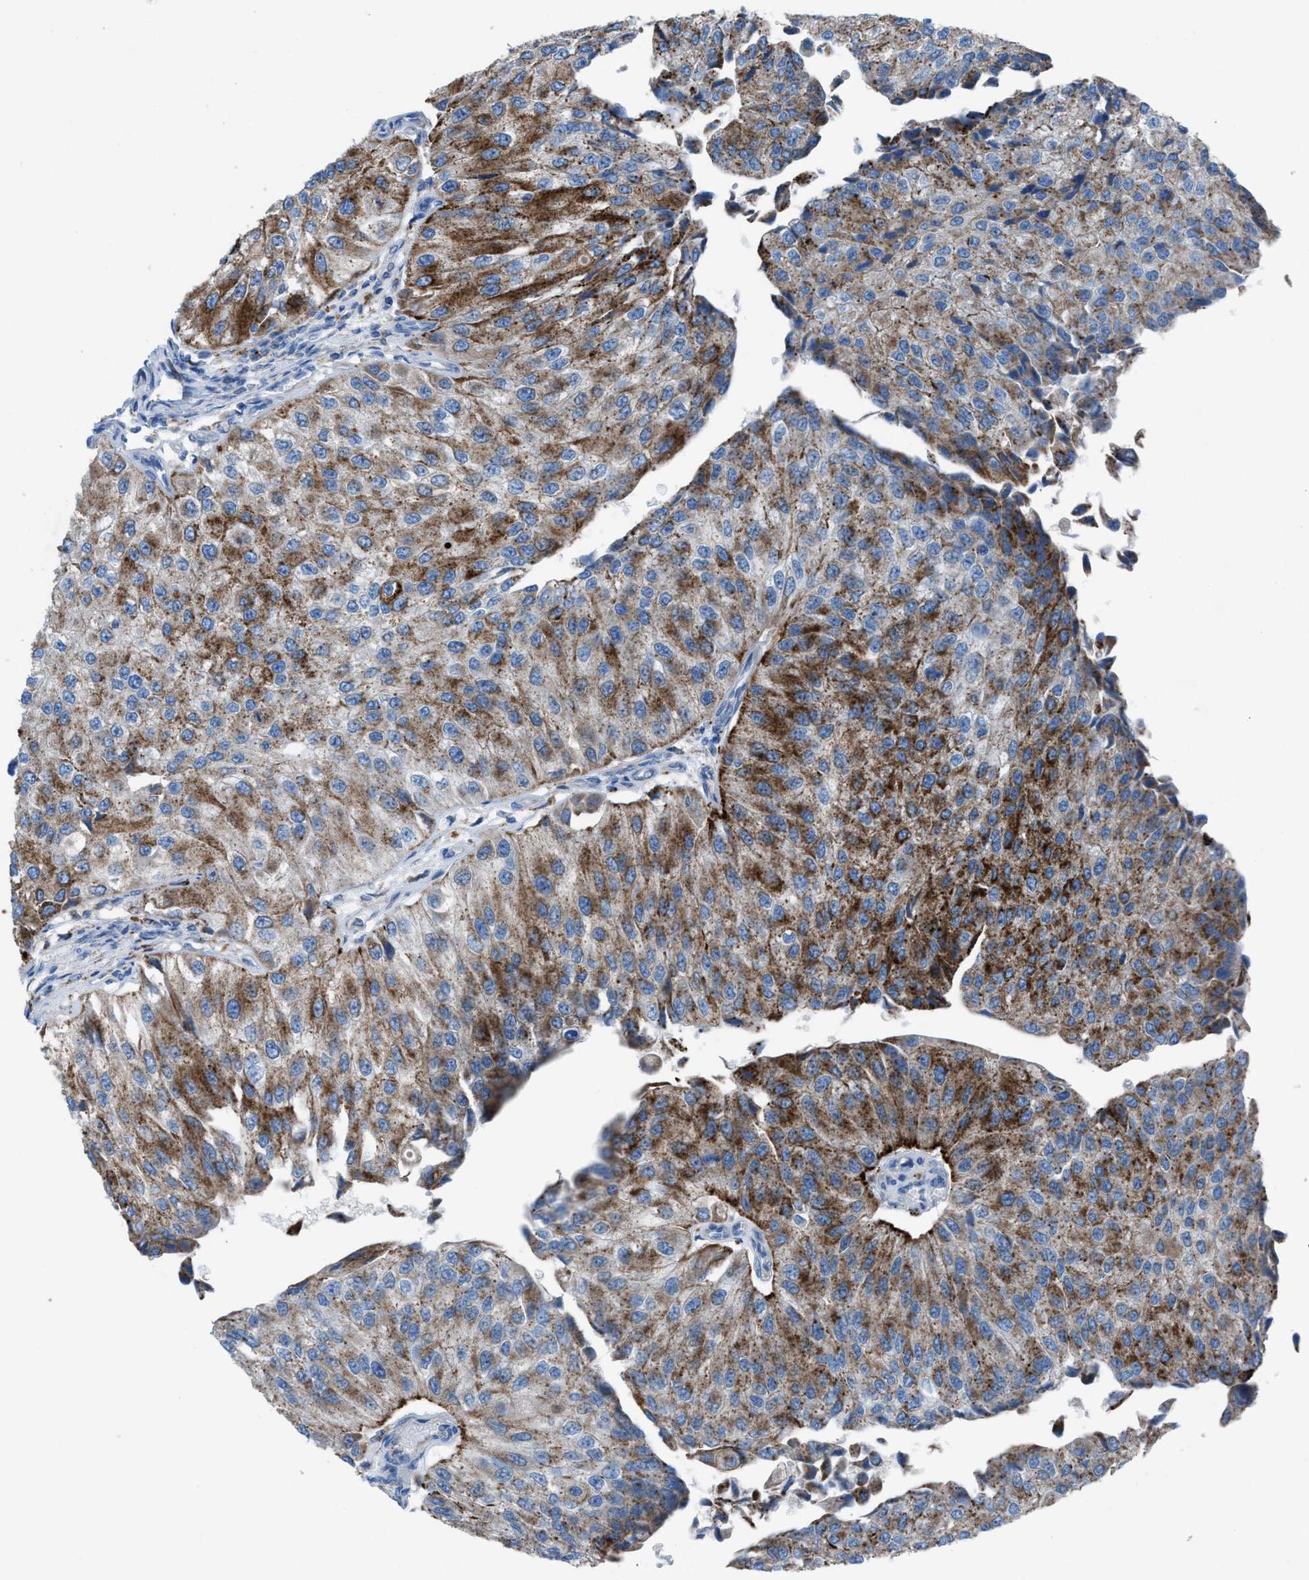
{"staining": {"intensity": "moderate", "quantity": ">75%", "location": "cytoplasmic/membranous"}, "tissue": "urothelial cancer", "cell_type": "Tumor cells", "image_type": "cancer", "snomed": [{"axis": "morphology", "description": "Urothelial carcinoma, High grade"}, {"axis": "topography", "description": "Kidney"}, {"axis": "topography", "description": "Urinary bladder"}], "caption": "The histopathology image exhibits a brown stain indicating the presence of a protein in the cytoplasmic/membranous of tumor cells in urothelial cancer.", "gene": "CD1B", "patient": {"sex": "male", "age": 77}}